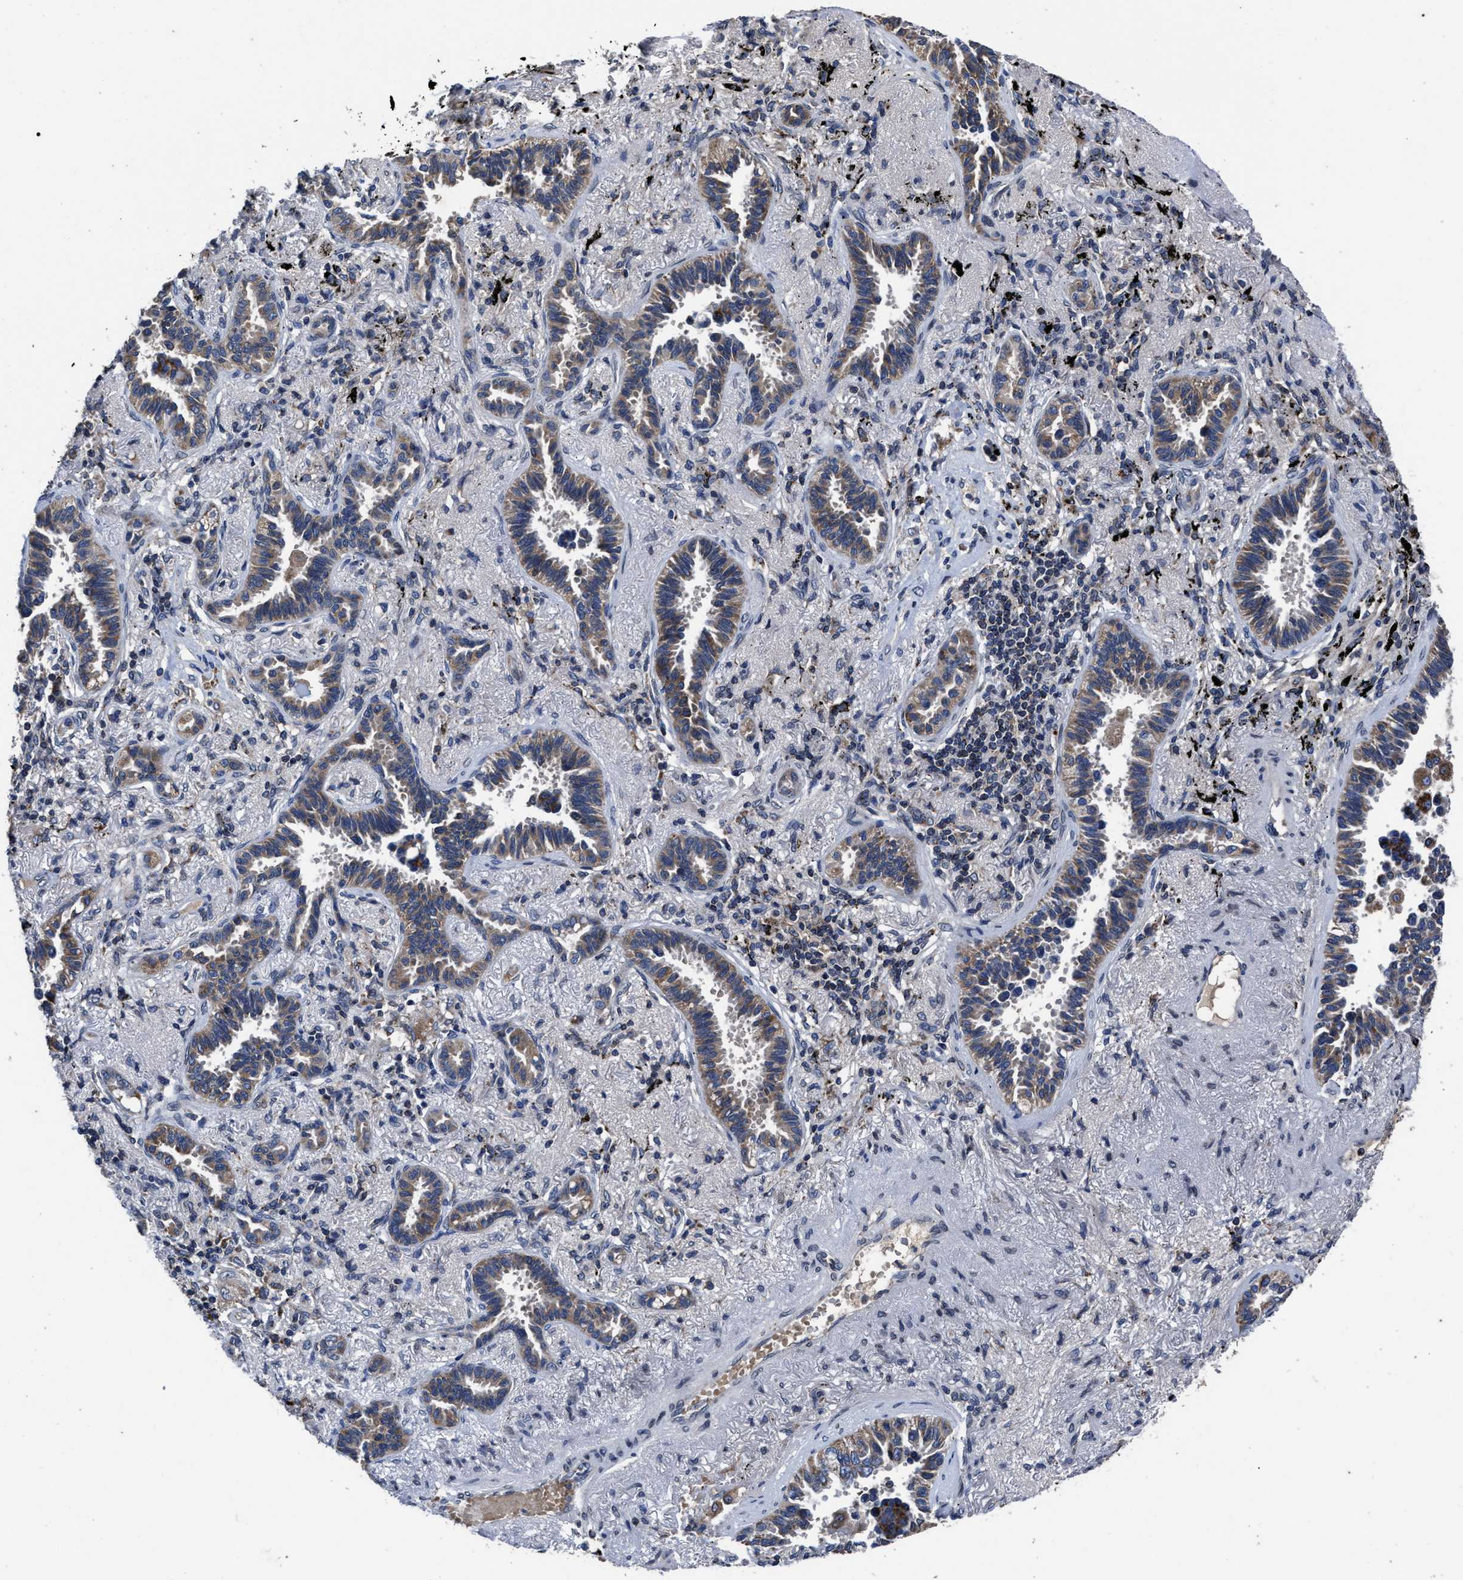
{"staining": {"intensity": "weak", "quantity": ">75%", "location": "cytoplasmic/membranous"}, "tissue": "lung cancer", "cell_type": "Tumor cells", "image_type": "cancer", "snomed": [{"axis": "morphology", "description": "Adenocarcinoma, NOS"}, {"axis": "topography", "description": "Lung"}], "caption": "There is low levels of weak cytoplasmic/membranous expression in tumor cells of lung cancer (adenocarcinoma), as demonstrated by immunohistochemical staining (brown color).", "gene": "CACNA1D", "patient": {"sex": "male", "age": 59}}